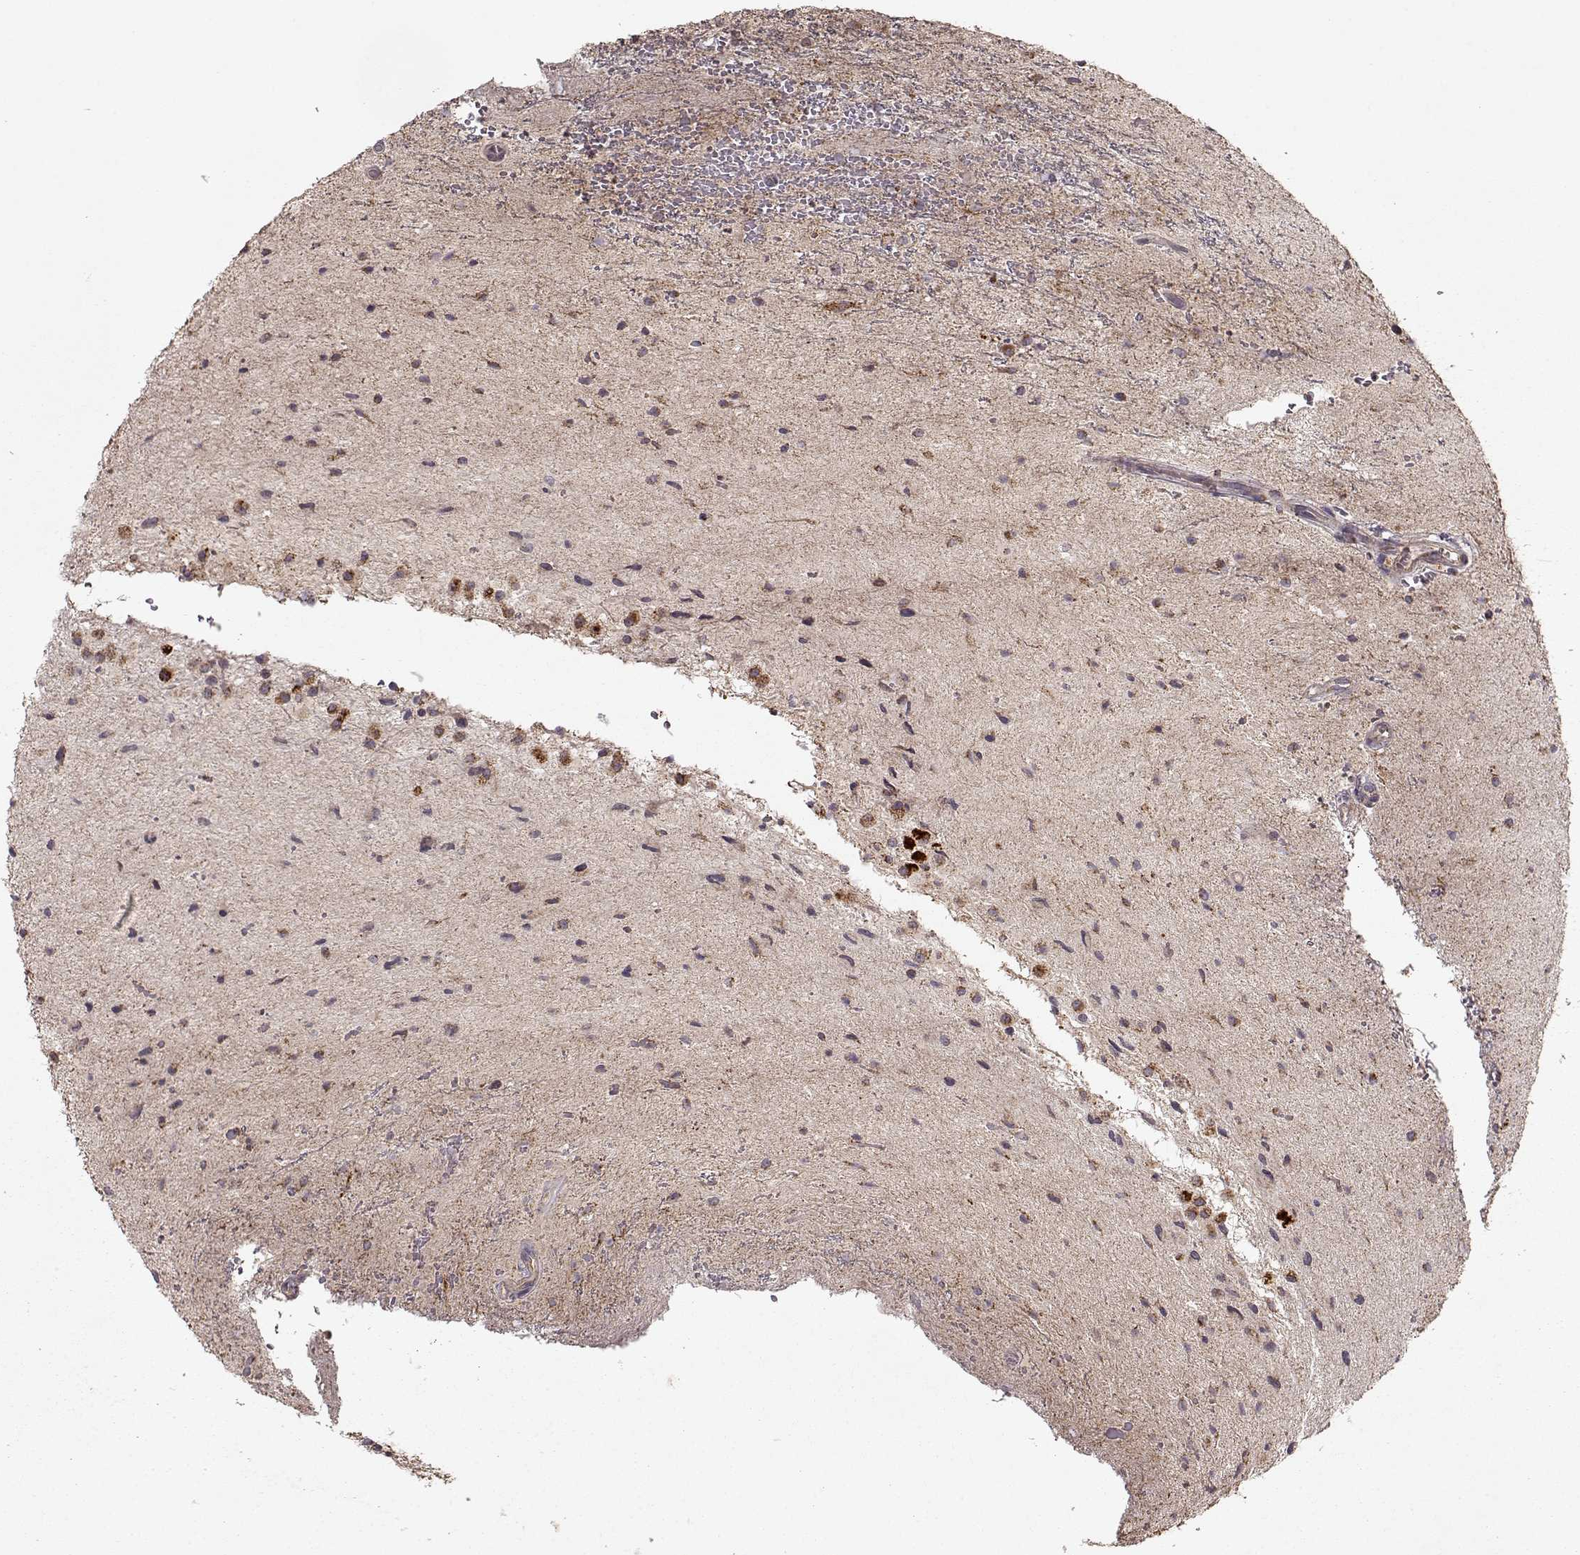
{"staining": {"intensity": "negative", "quantity": "none", "location": "none"}, "tissue": "glioma", "cell_type": "Tumor cells", "image_type": "cancer", "snomed": [{"axis": "morphology", "description": "Glioma, malignant, Low grade"}, {"axis": "topography", "description": "Cerebellum"}], "caption": "Human malignant low-grade glioma stained for a protein using immunohistochemistry (IHC) shows no expression in tumor cells.", "gene": "CMTM3", "patient": {"sex": "female", "age": 14}}